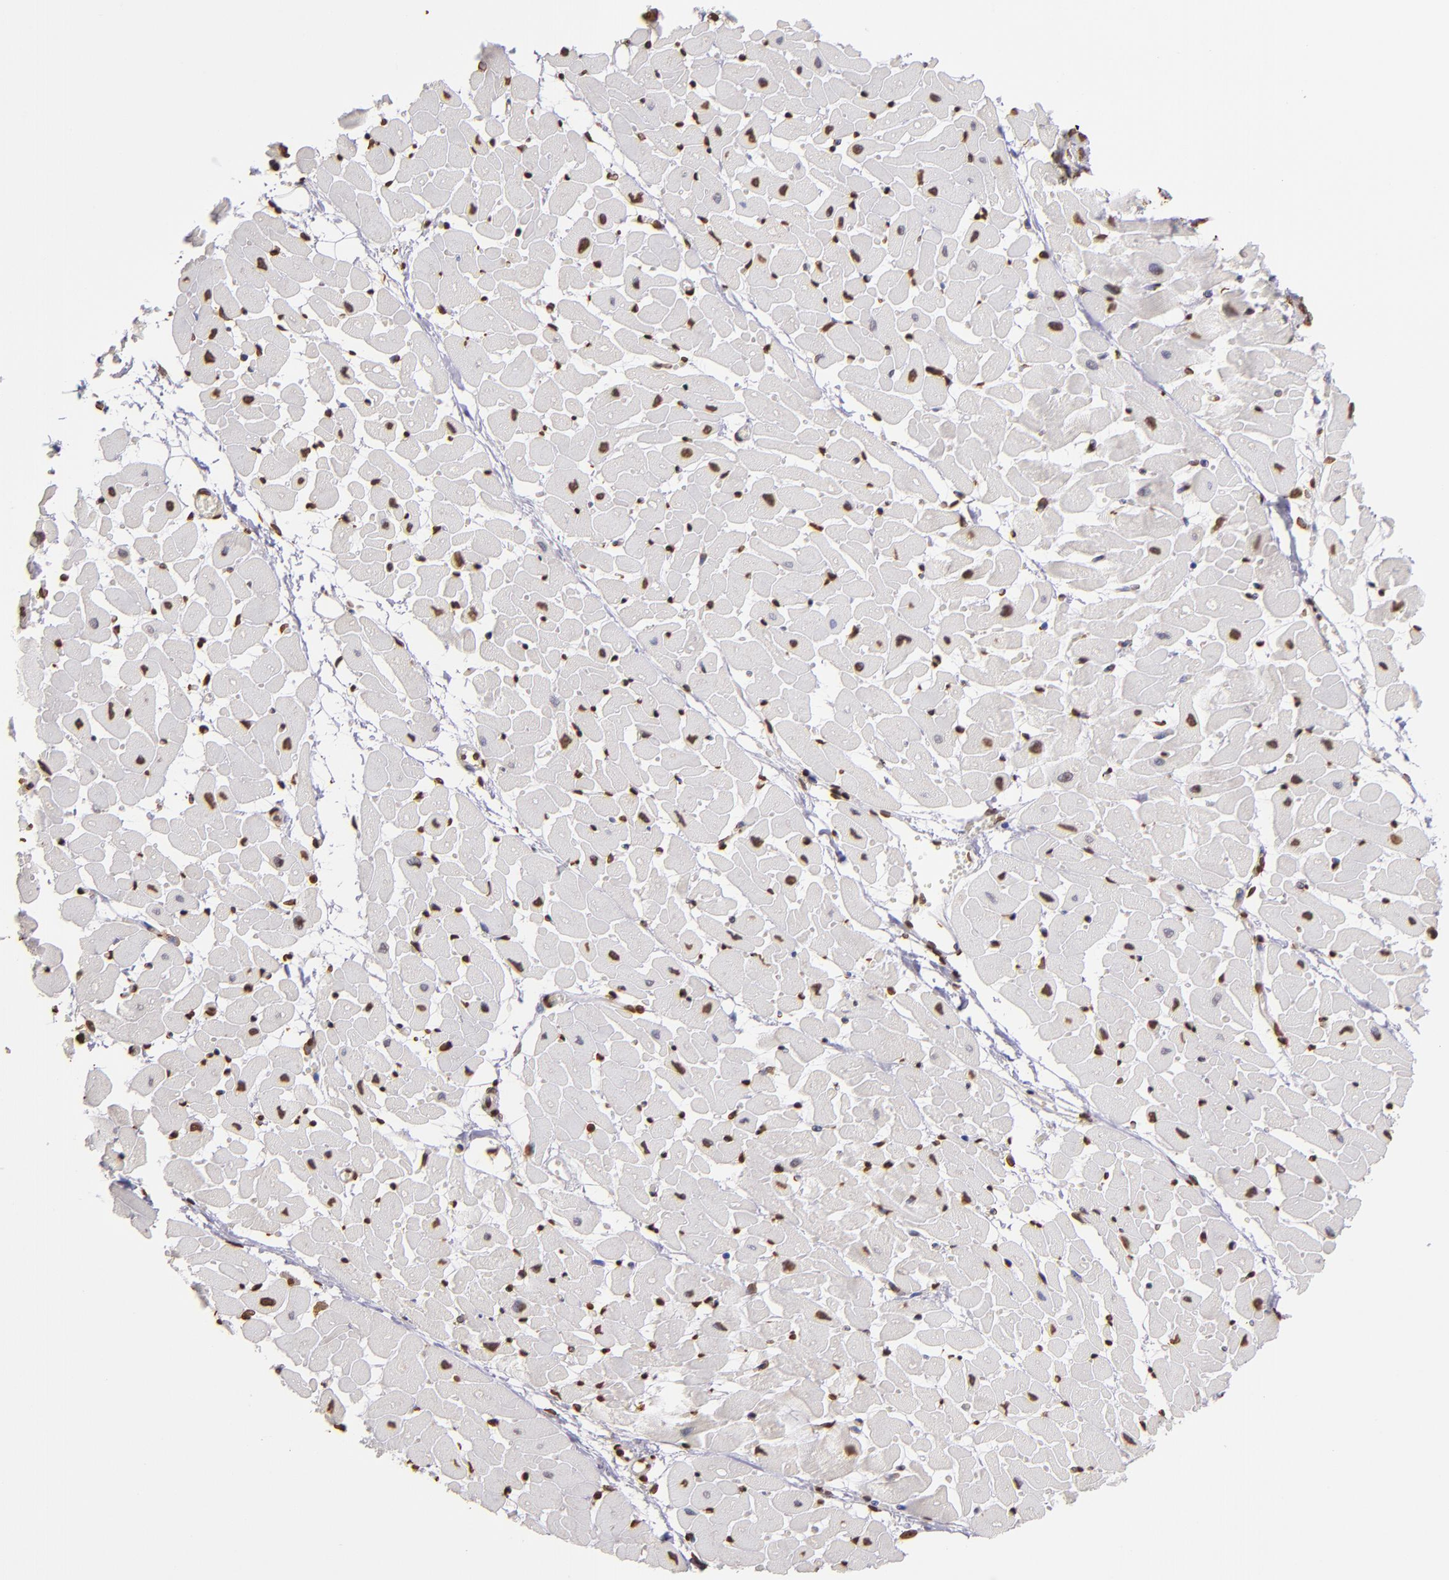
{"staining": {"intensity": "moderate", "quantity": ">75%", "location": "nuclear"}, "tissue": "heart muscle", "cell_type": "Cardiomyocytes", "image_type": "normal", "snomed": [{"axis": "morphology", "description": "Normal tissue, NOS"}, {"axis": "topography", "description": "Heart"}], "caption": "Human heart muscle stained with a brown dye shows moderate nuclear positive positivity in approximately >75% of cardiomyocytes.", "gene": "LBX1", "patient": {"sex": "female", "age": 19}}